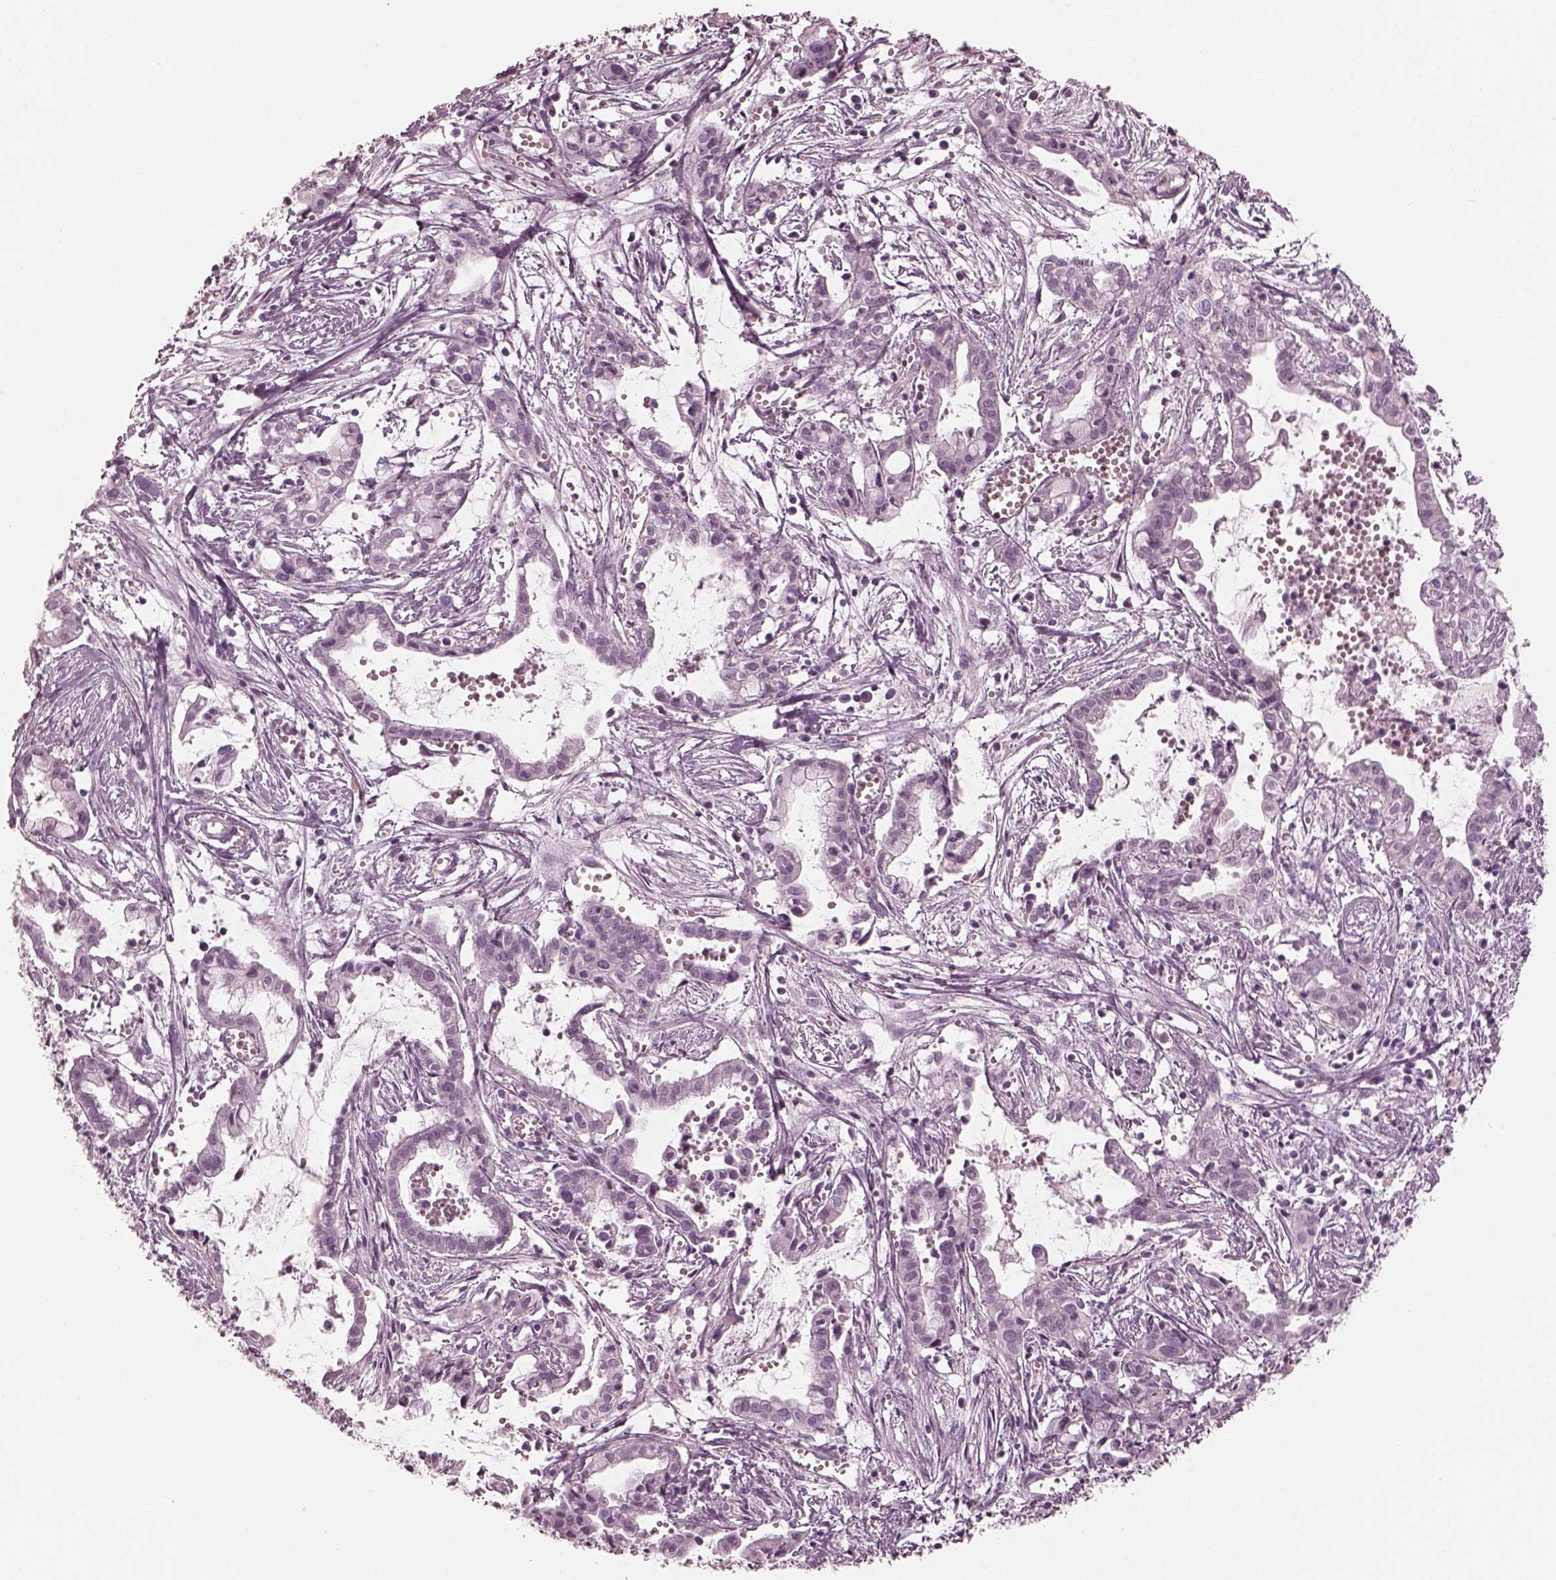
{"staining": {"intensity": "negative", "quantity": "none", "location": "none"}, "tissue": "pancreatic cancer", "cell_type": "Tumor cells", "image_type": "cancer", "snomed": [{"axis": "morphology", "description": "Adenocarcinoma, NOS"}, {"axis": "topography", "description": "Pancreas"}], "caption": "Protein analysis of pancreatic cancer shows no significant positivity in tumor cells.", "gene": "C2orf81", "patient": {"sex": "male", "age": 48}}